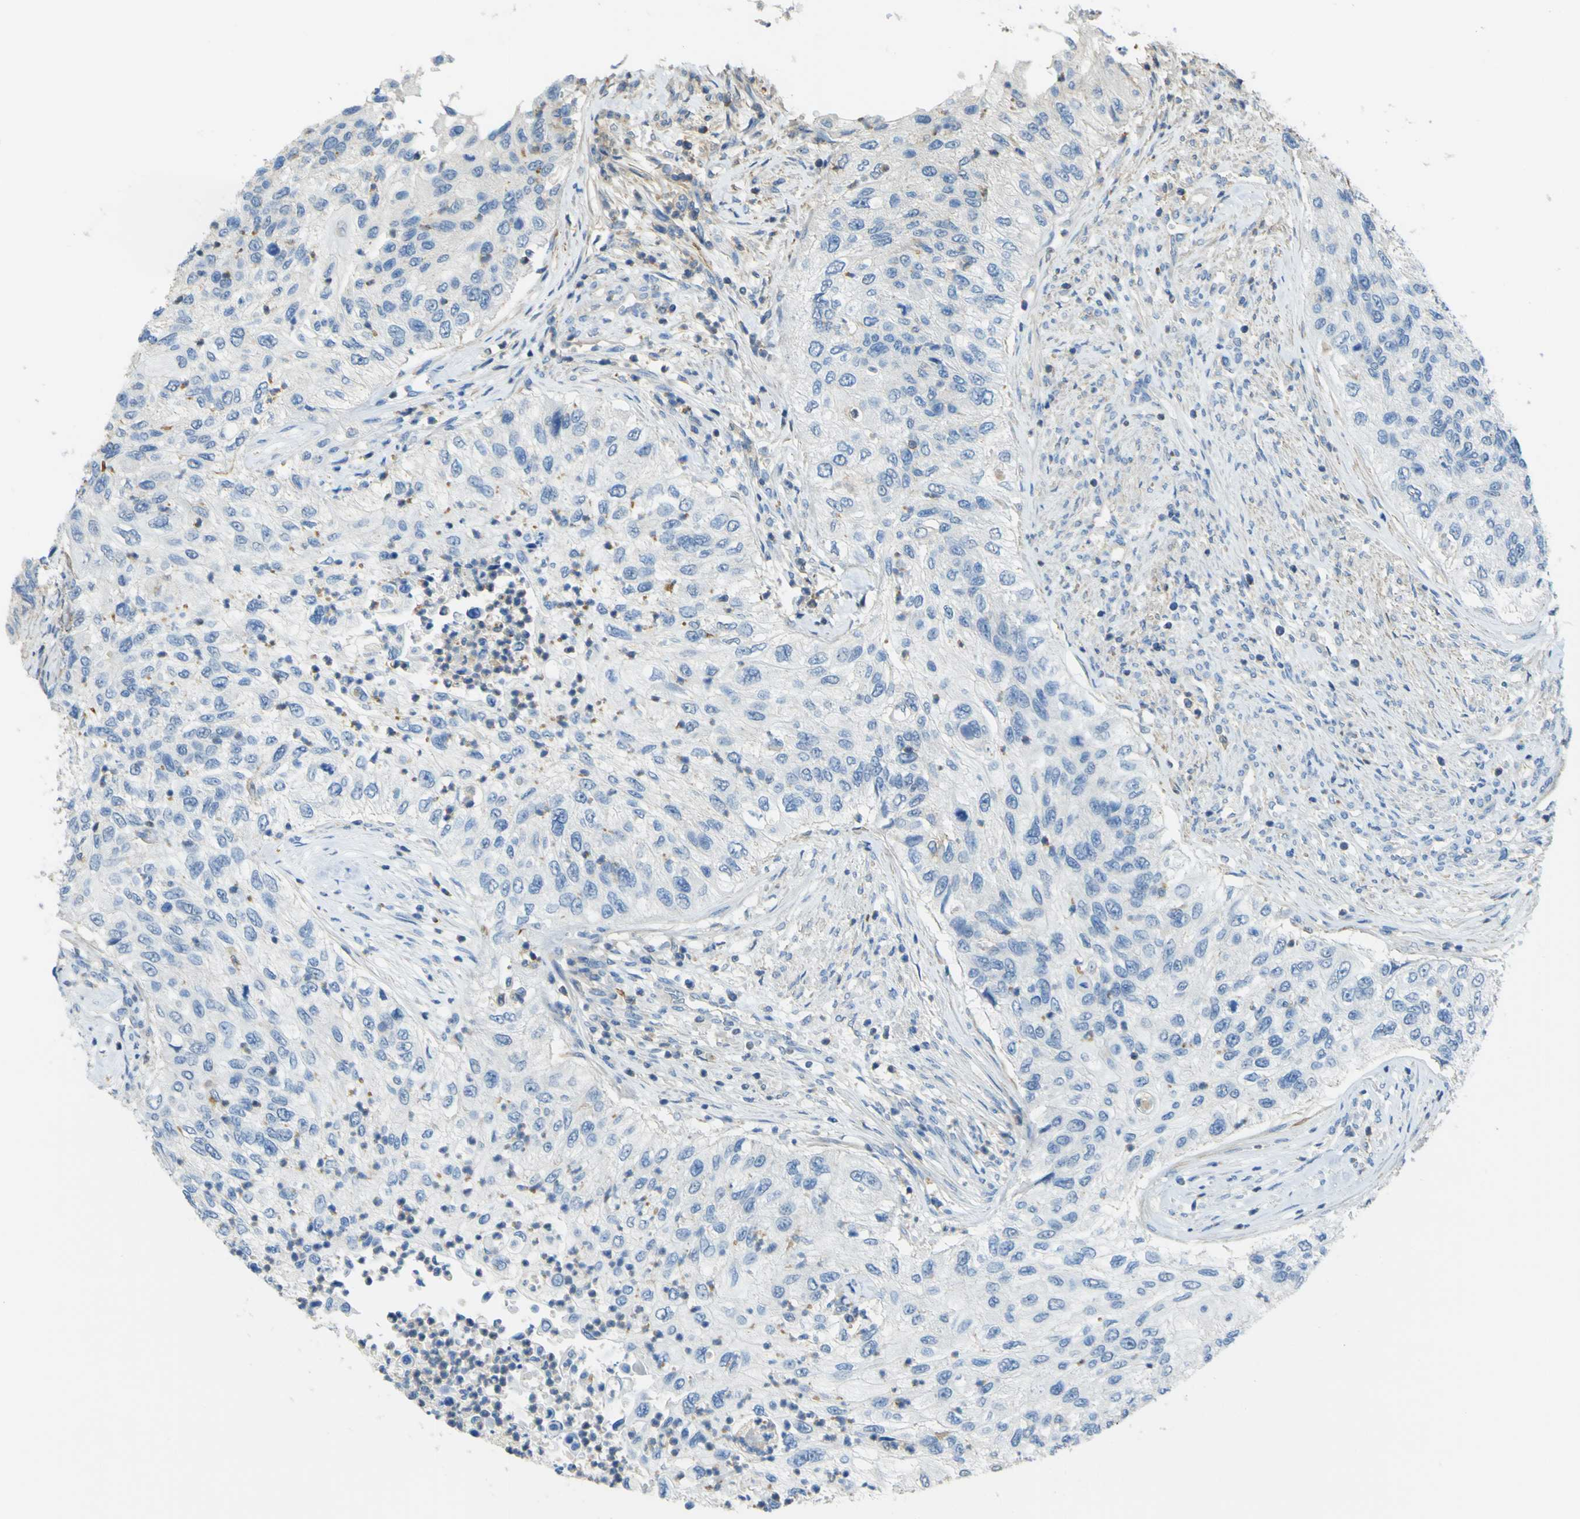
{"staining": {"intensity": "negative", "quantity": "none", "location": "none"}, "tissue": "urothelial cancer", "cell_type": "Tumor cells", "image_type": "cancer", "snomed": [{"axis": "morphology", "description": "Urothelial carcinoma, High grade"}, {"axis": "topography", "description": "Urinary bladder"}], "caption": "Immunohistochemical staining of urothelial carcinoma (high-grade) exhibits no significant expression in tumor cells. (DAB (3,3'-diaminobenzidine) IHC with hematoxylin counter stain).", "gene": "OGN", "patient": {"sex": "female", "age": 60}}